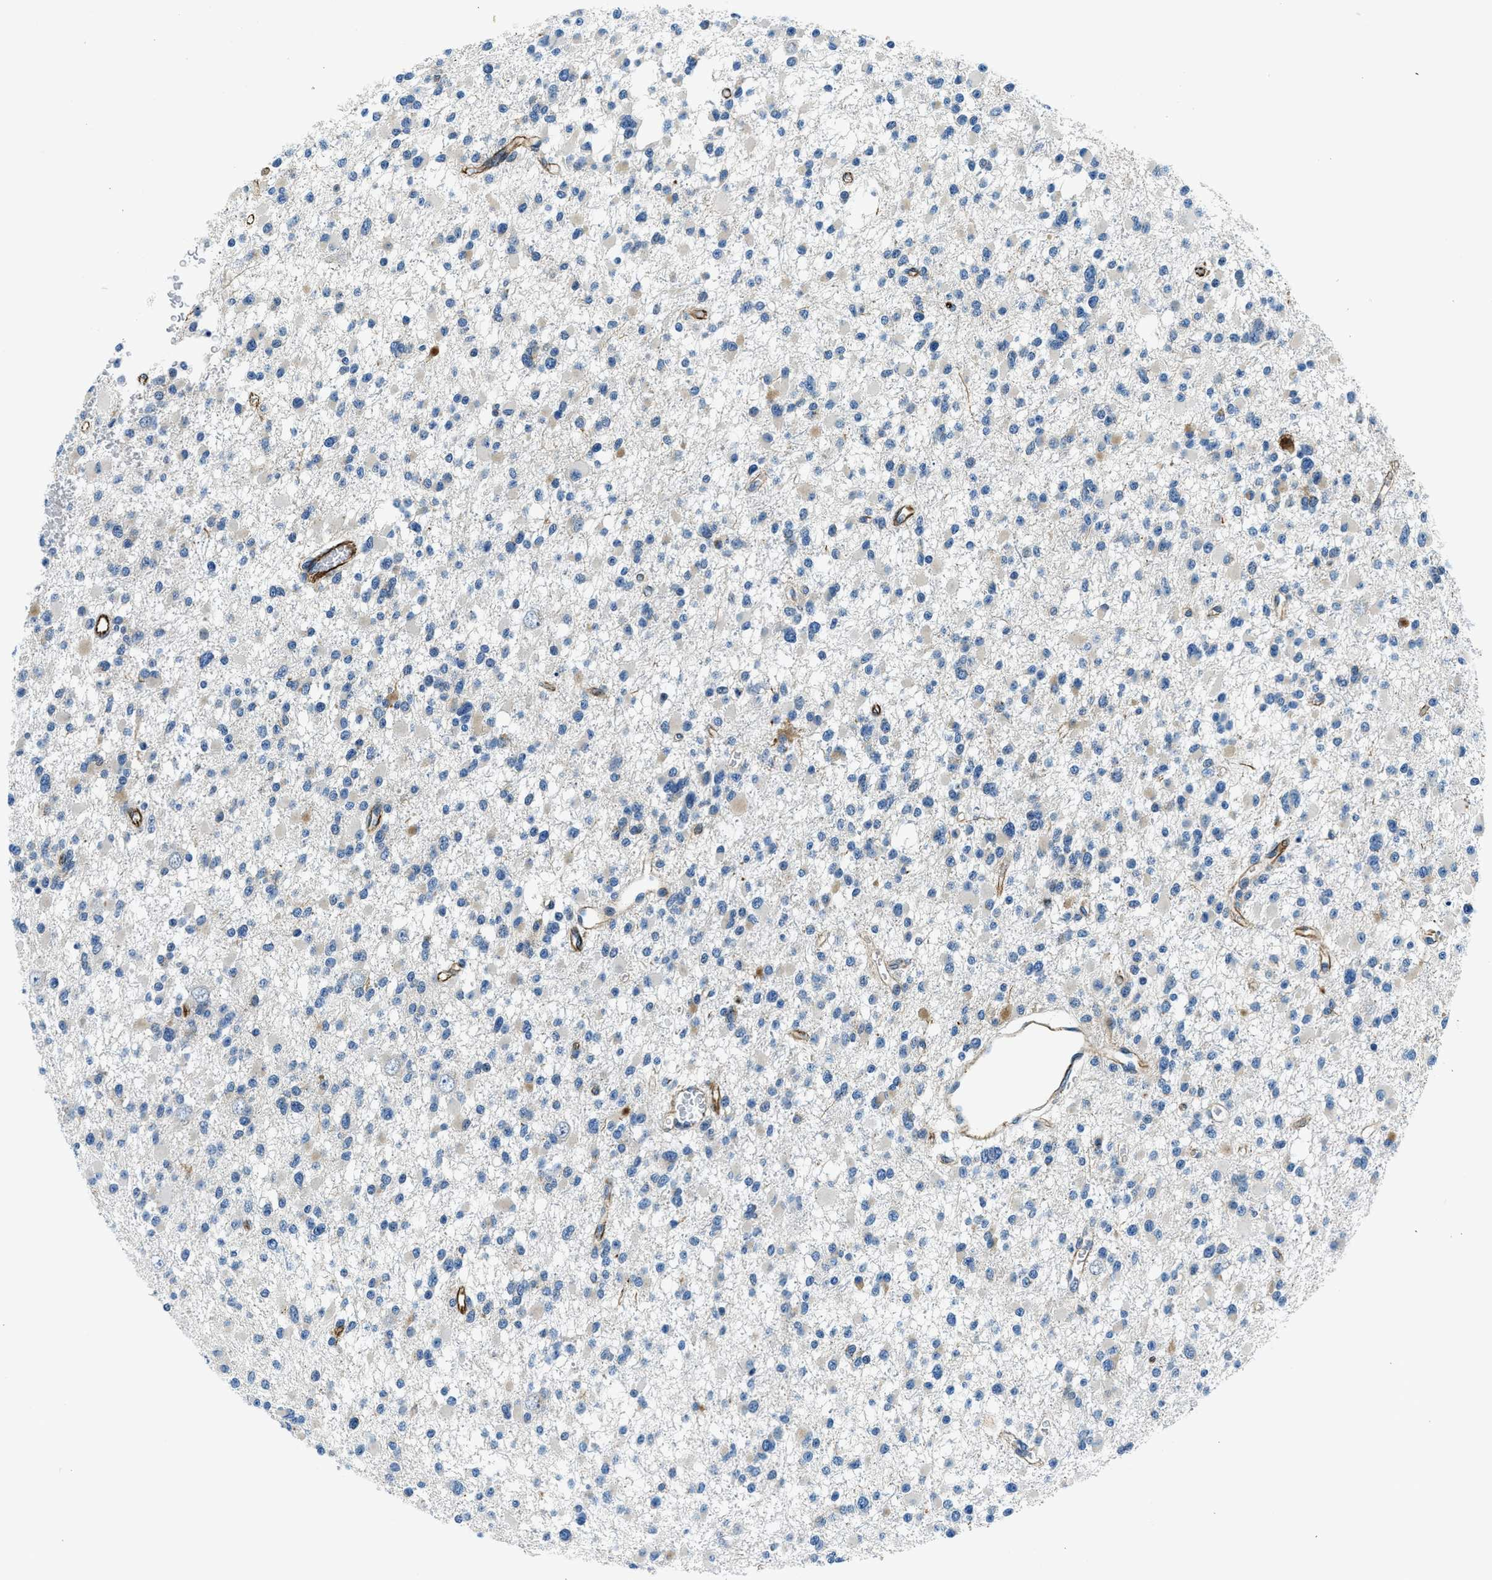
{"staining": {"intensity": "negative", "quantity": "none", "location": "none"}, "tissue": "glioma", "cell_type": "Tumor cells", "image_type": "cancer", "snomed": [{"axis": "morphology", "description": "Glioma, malignant, Low grade"}, {"axis": "topography", "description": "Brain"}], "caption": "A photomicrograph of human malignant low-grade glioma is negative for staining in tumor cells. The staining is performed using DAB (3,3'-diaminobenzidine) brown chromogen with nuclei counter-stained in using hematoxylin.", "gene": "GNS", "patient": {"sex": "female", "age": 22}}